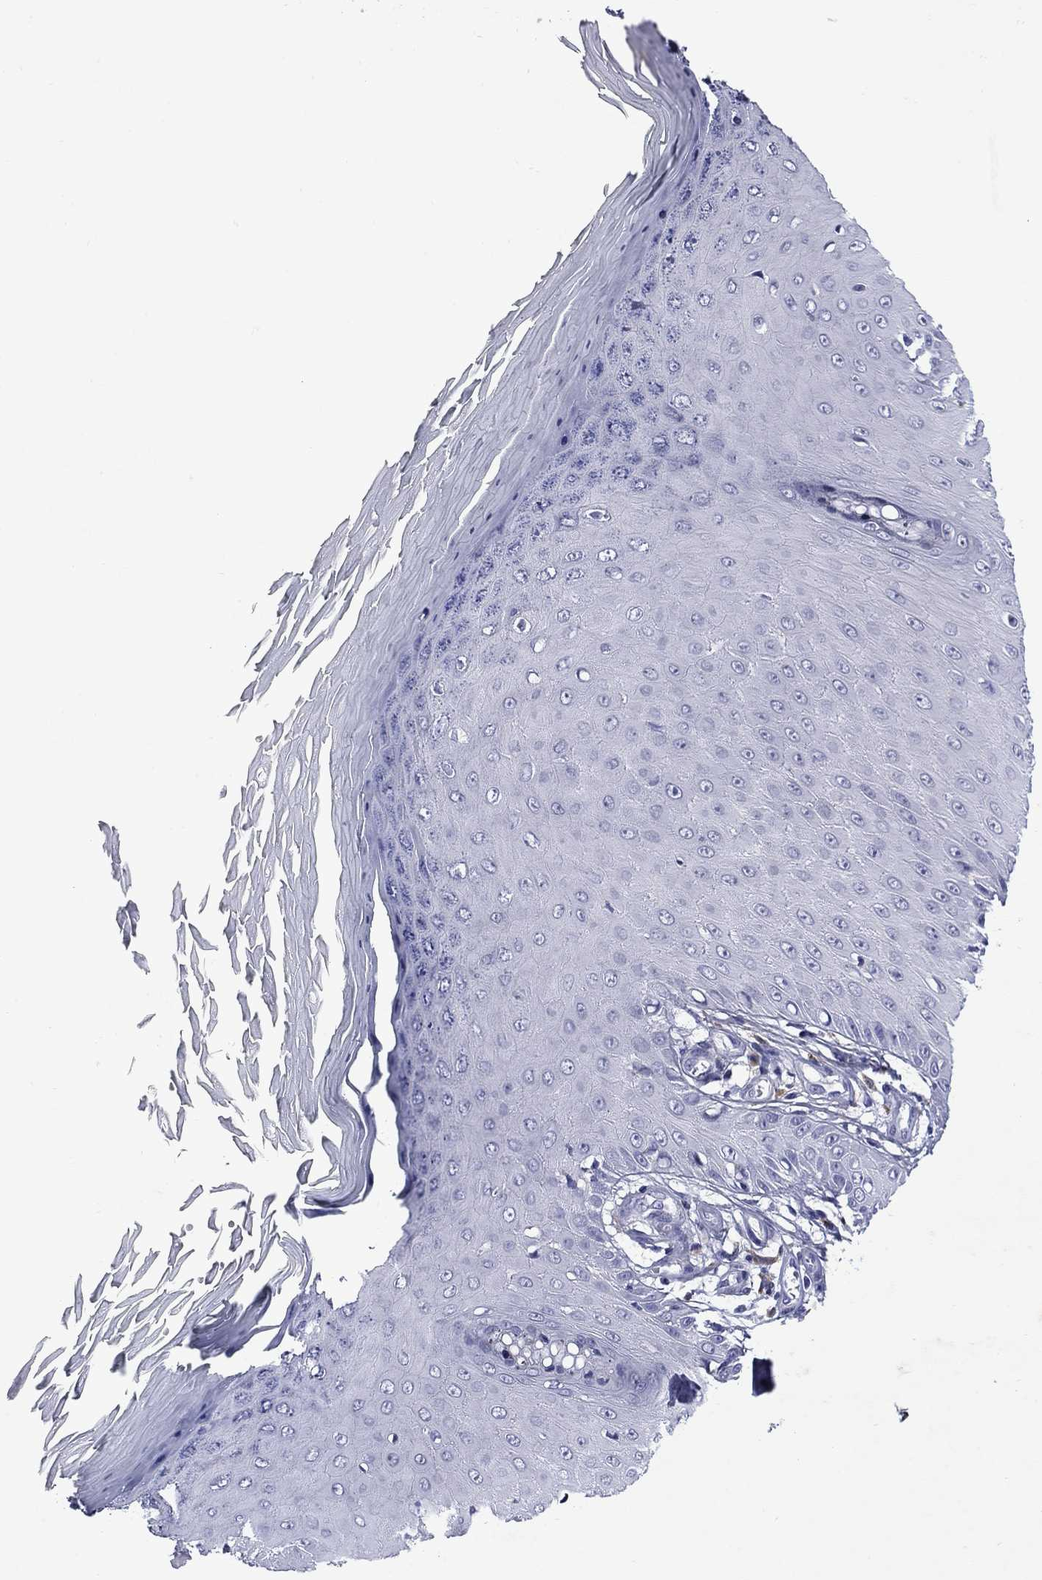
{"staining": {"intensity": "negative", "quantity": "none", "location": "none"}, "tissue": "skin cancer", "cell_type": "Tumor cells", "image_type": "cancer", "snomed": [{"axis": "morphology", "description": "Inflammation, NOS"}, {"axis": "morphology", "description": "Squamous cell carcinoma, NOS"}, {"axis": "topography", "description": "Skin"}], "caption": "Immunohistochemical staining of human skin squamous cell carcinoma displays no significant positivity in tumor cells.", "gene": "MADCAM1", "patient": {"sex": "male", "age": 70}}